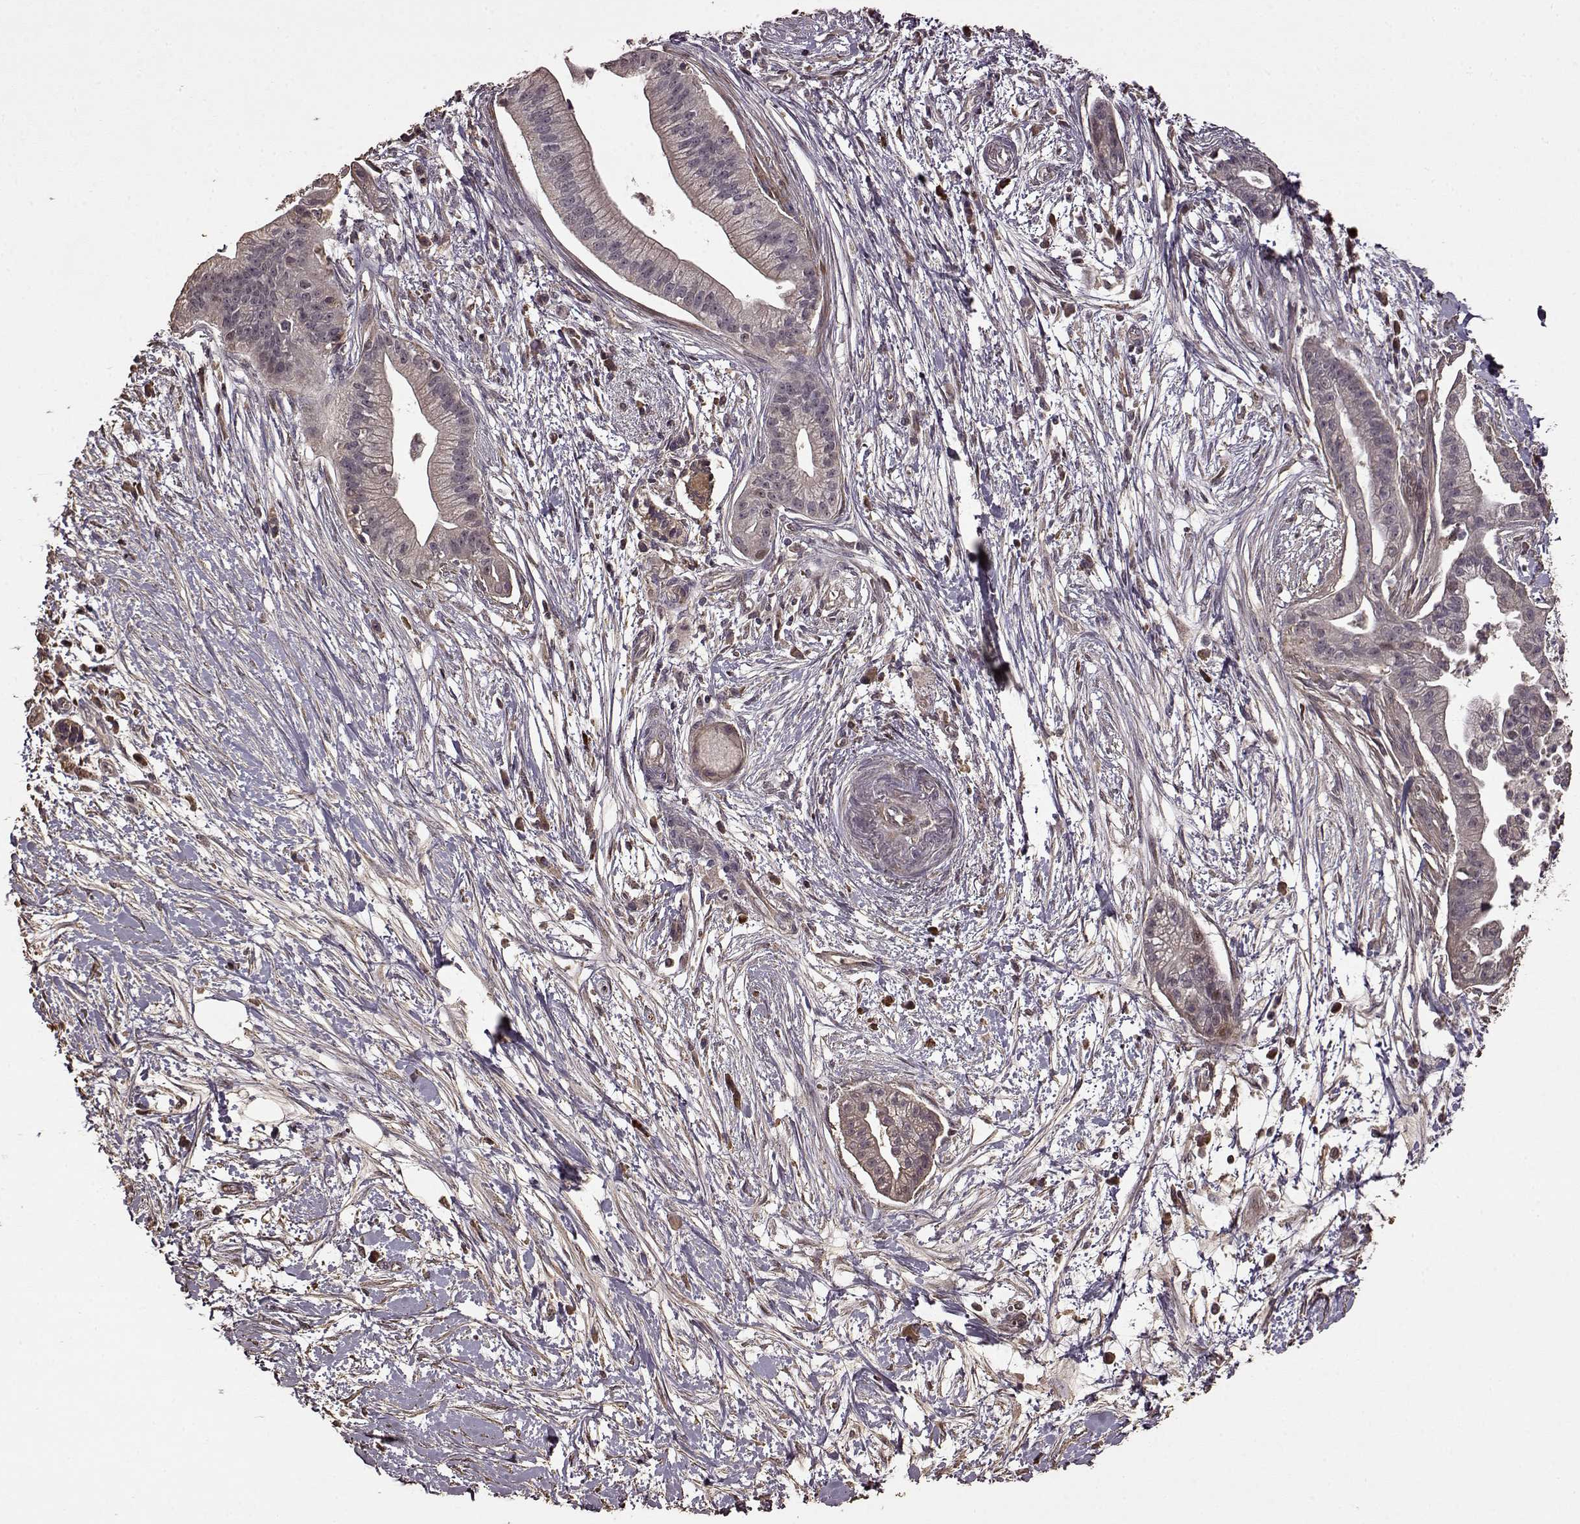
{"staining": {"intensity": "negative", "quantity": "none", "location": "none"}, "tissue": "pancreatic cancer", "cell_type": "Tumor cells", "image_type": "cancer", "snomed": [{"axis": "morphology", "description": "Normal tissue, NOS"}, {"axis": "morphology", "description": "Adenocarcinoma, NOS"}, {"axis": "topography", "description": "Lymph node"}, {"axis": "topography", "description": "Pancreas"}], "caption": "The histopathology image demonstrates no significant positivity in tumor cells of pancreatic cancer.", "gene": "FBXW11", "patient": {"sex": "female", "age": 58}}